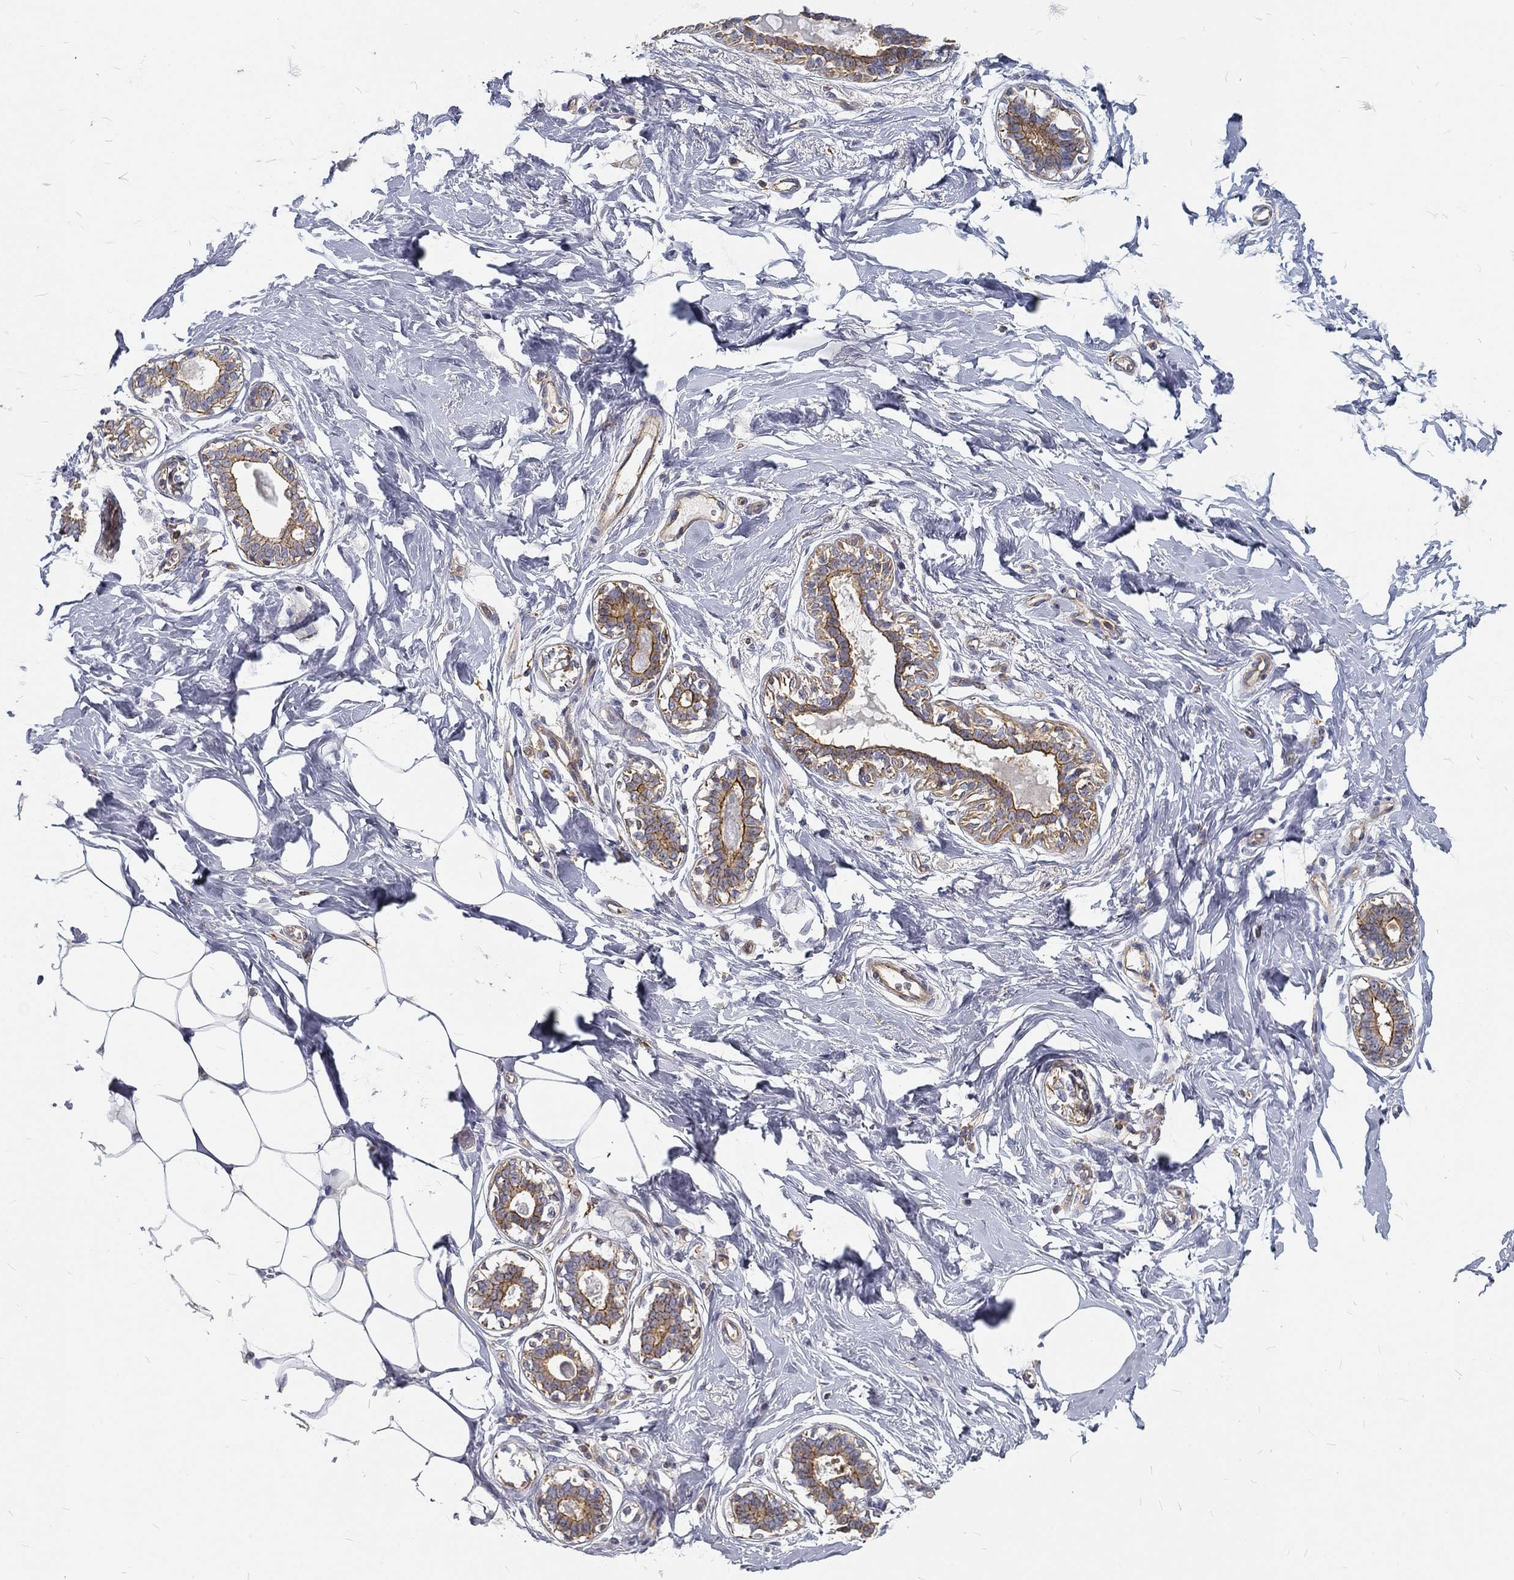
{"staining": {"intensity": "negative", "quantity": "none", "location": "none"}, "tissue": "breast", "cell_type": "Adipocytes", "image_type": "normal", "snomed": [{"axis": "morphology", "description": "Normal tissue, NOS"}, {"axis": "morphology", "description": "Lobular carcinoma, in situ"}, {"axis": "topography", "description": "Breast"}], "caption": "Immunohistochemical staining of normal breast displays no significant positivity in adipocytes. (DAB (3,3'-diaminobenzidine) IHC, high magnification).", "gene": "MTMR11", "patient": {"sex": "female", "age": 35}}